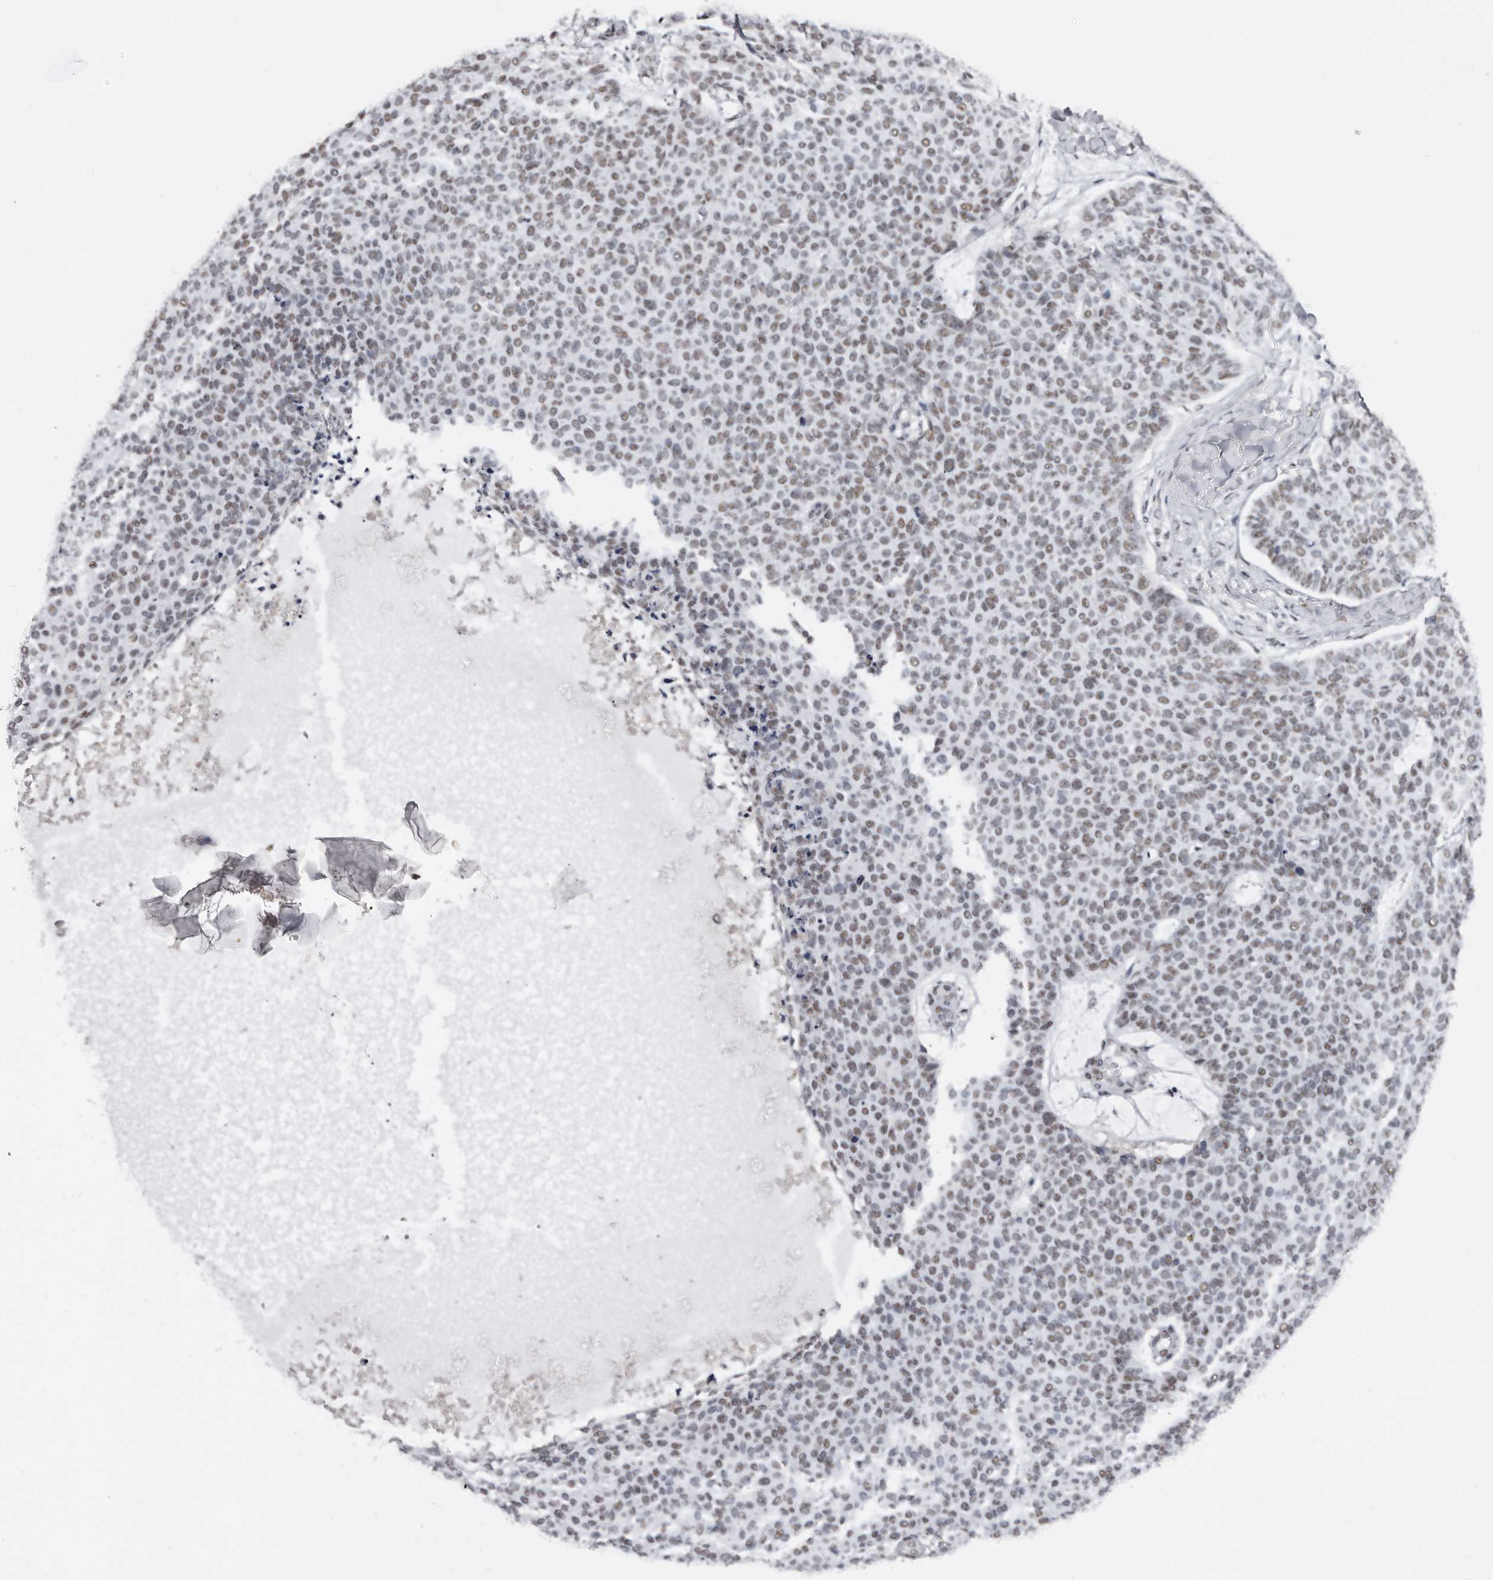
{"staining": {"intensity": "moderate", "quantity": "25%-75%", "location": "nuclear"}, "tissue": "skin cancer", "cell_type": "Tumor cells", "image_type": "cancer", "snomed": [{"axis": "morphology", "description": "Normal tissue, NOS"}, {"axis": "morphology", "description": "Basal cell carcinoma"}, {"axis": "topography", "description": "Skin"}], "caption": "IHC image of human basal cell carcinoma (skin) stained for a protein (brown), which exhibits medium levels of moderate nuclear staining in about 25%-75% of tumor cells.", "gene": "SCAF4", "patient": {"sex": "male", "age": 50}}